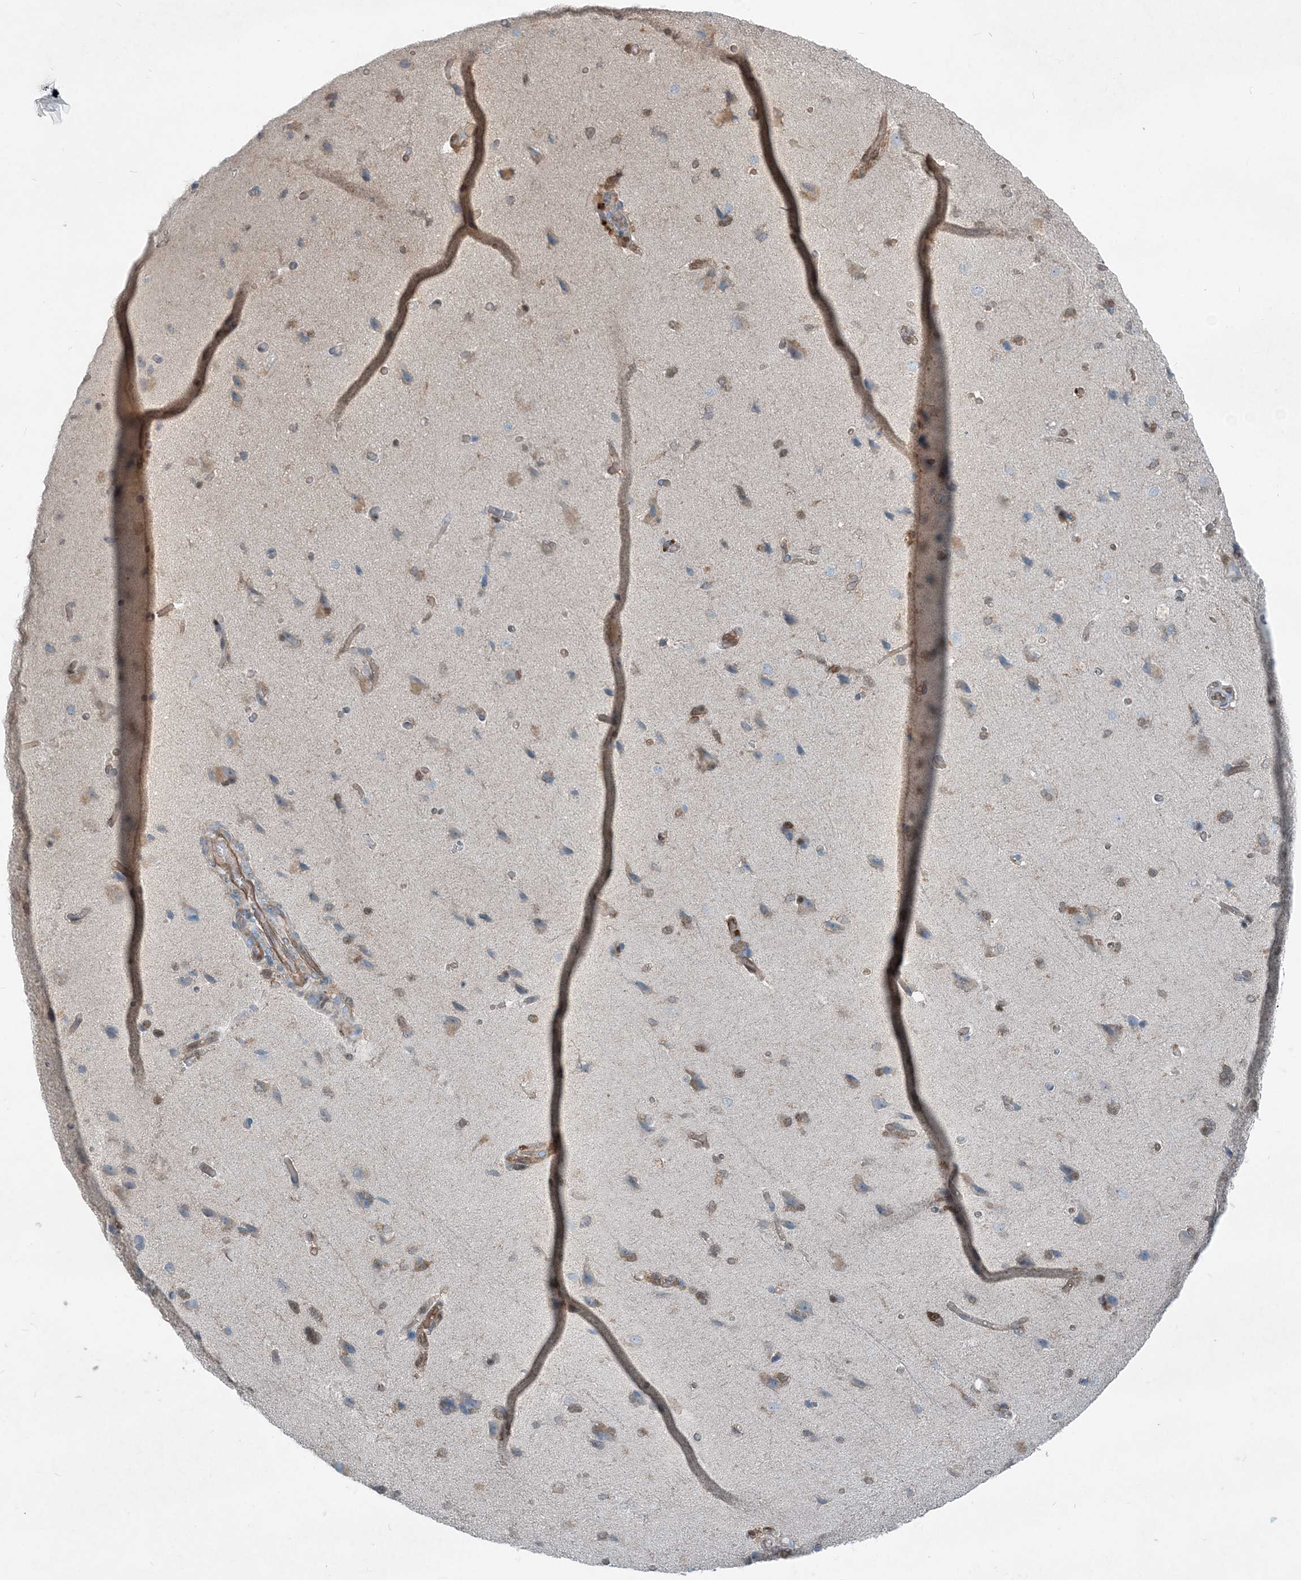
{"staining": {"intensity": "weak", "quantity": "25%-75%", "location": "cytoplasmic/membranous"}, "tissue": "cerebral cortex", "cell_type": "Endothelial cells", "image_type": "normal", "snomed": [{"axis": "morphology", "description": "Normal tissue, NOS"}, {"axis": "topography", "description": "Cerebral cortex"}], "caption": "Protein analysis of benign cerebral cortex displays weak cytoplasmic/membranous expression in about 25%-75% of endothelial cells. (DAB IHC, brown staining for protein, blue staining for nuclei).", "gene": "ARMH1", "patient": {"sex": "male", "age": 62}}